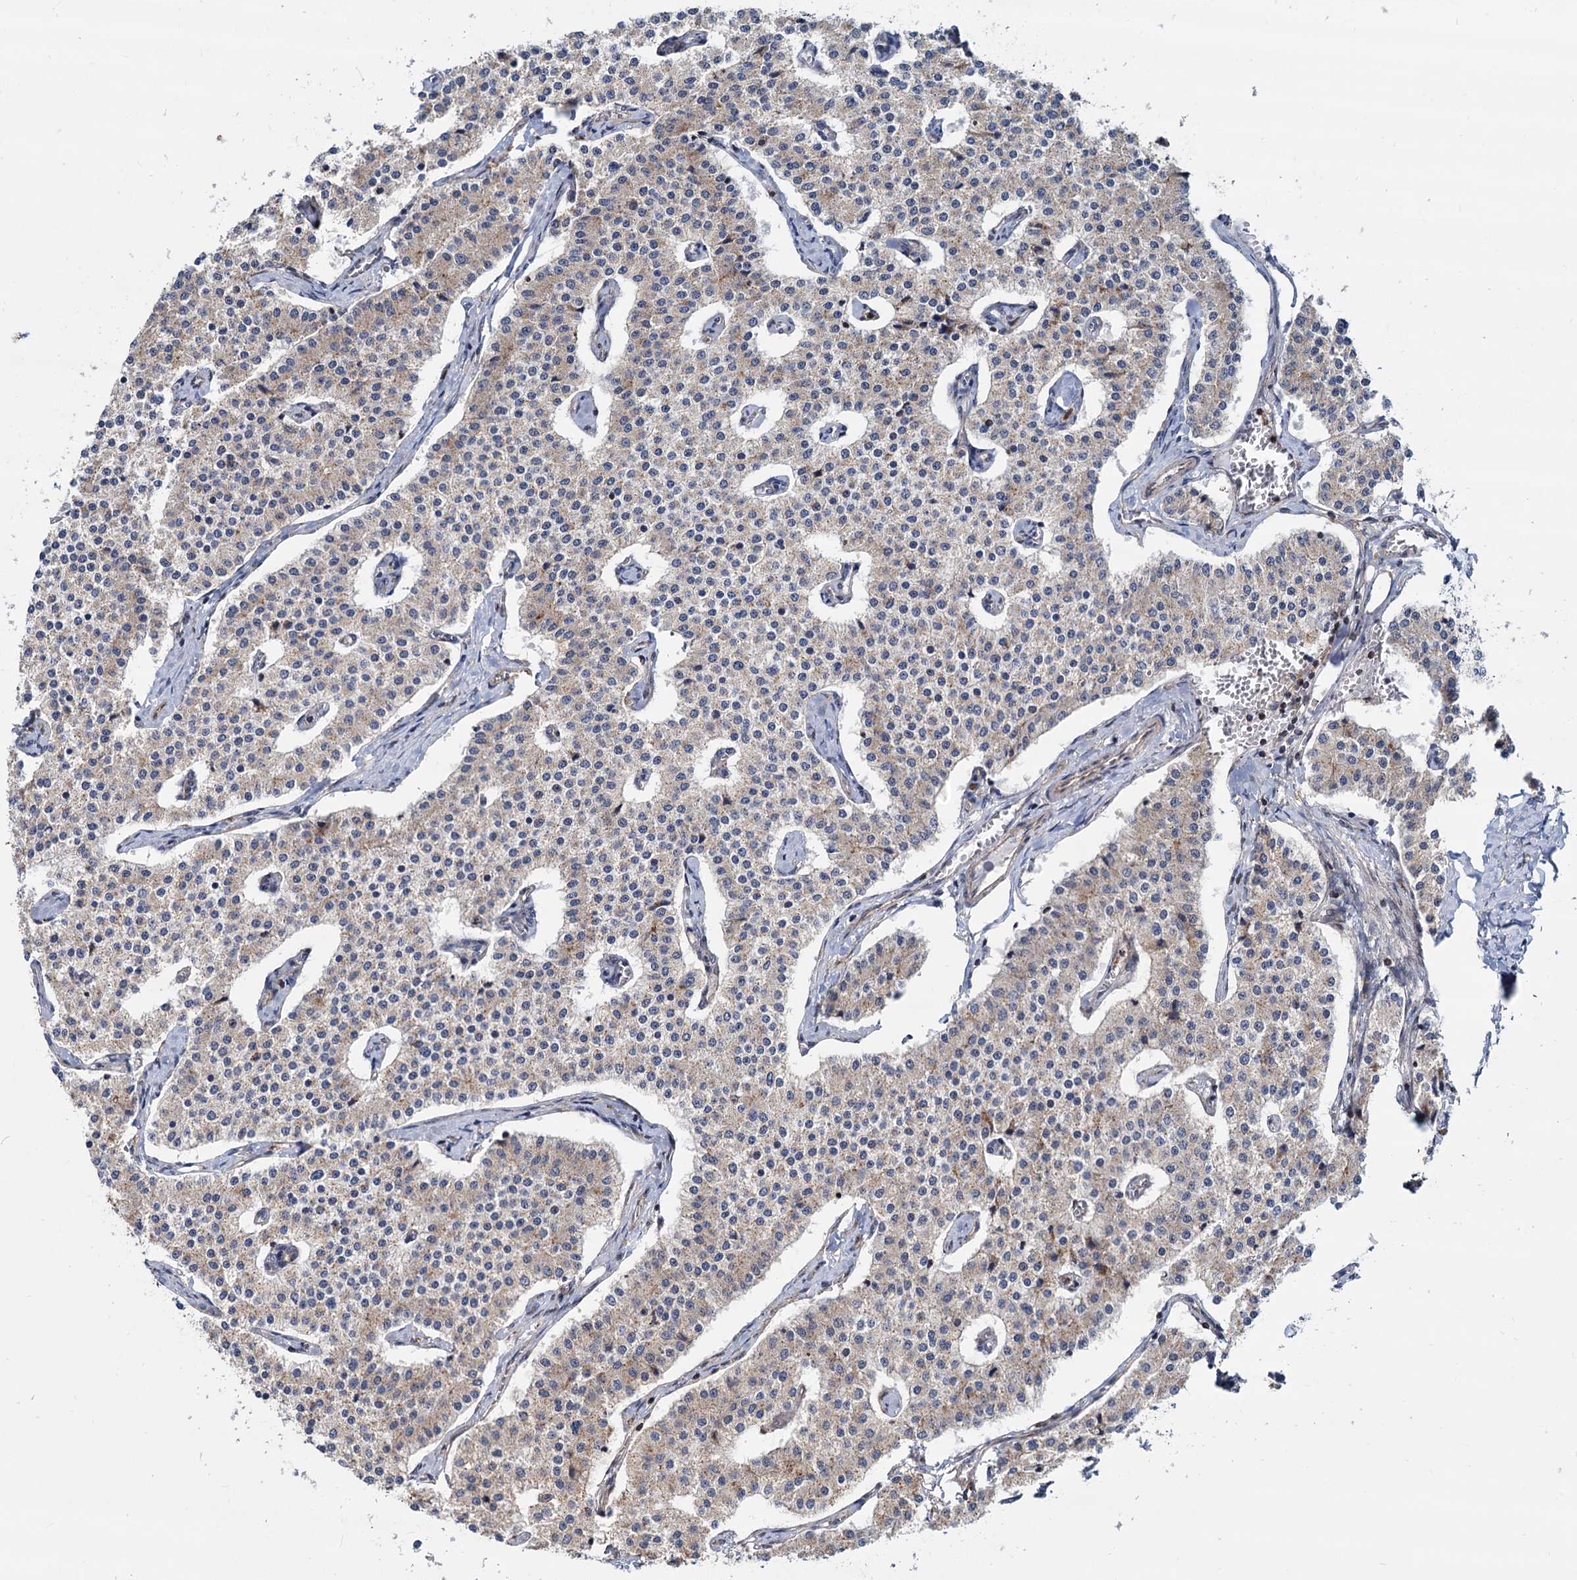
{"staining": {"intensity": "weak", "quantity": "<25%", "location": "cytoplasmic/membranous"}, "tissue": "carcinoid", "cell_type": "Tumor cells", "image_type": "cancer", "snomed": [{"axis": "morphology", "description": "Carcinoid, malignant, NOS"}, {"axis": "topography", "description": "Colon"}], "caption": "An immunohistochemistry (IHC) image of carcinoid (malignant) is shown. There is no staining in tumor cells of carcinoid (malignant).", "gene": "PSEN1", "patient": {"sex": "female", "age": 52}}